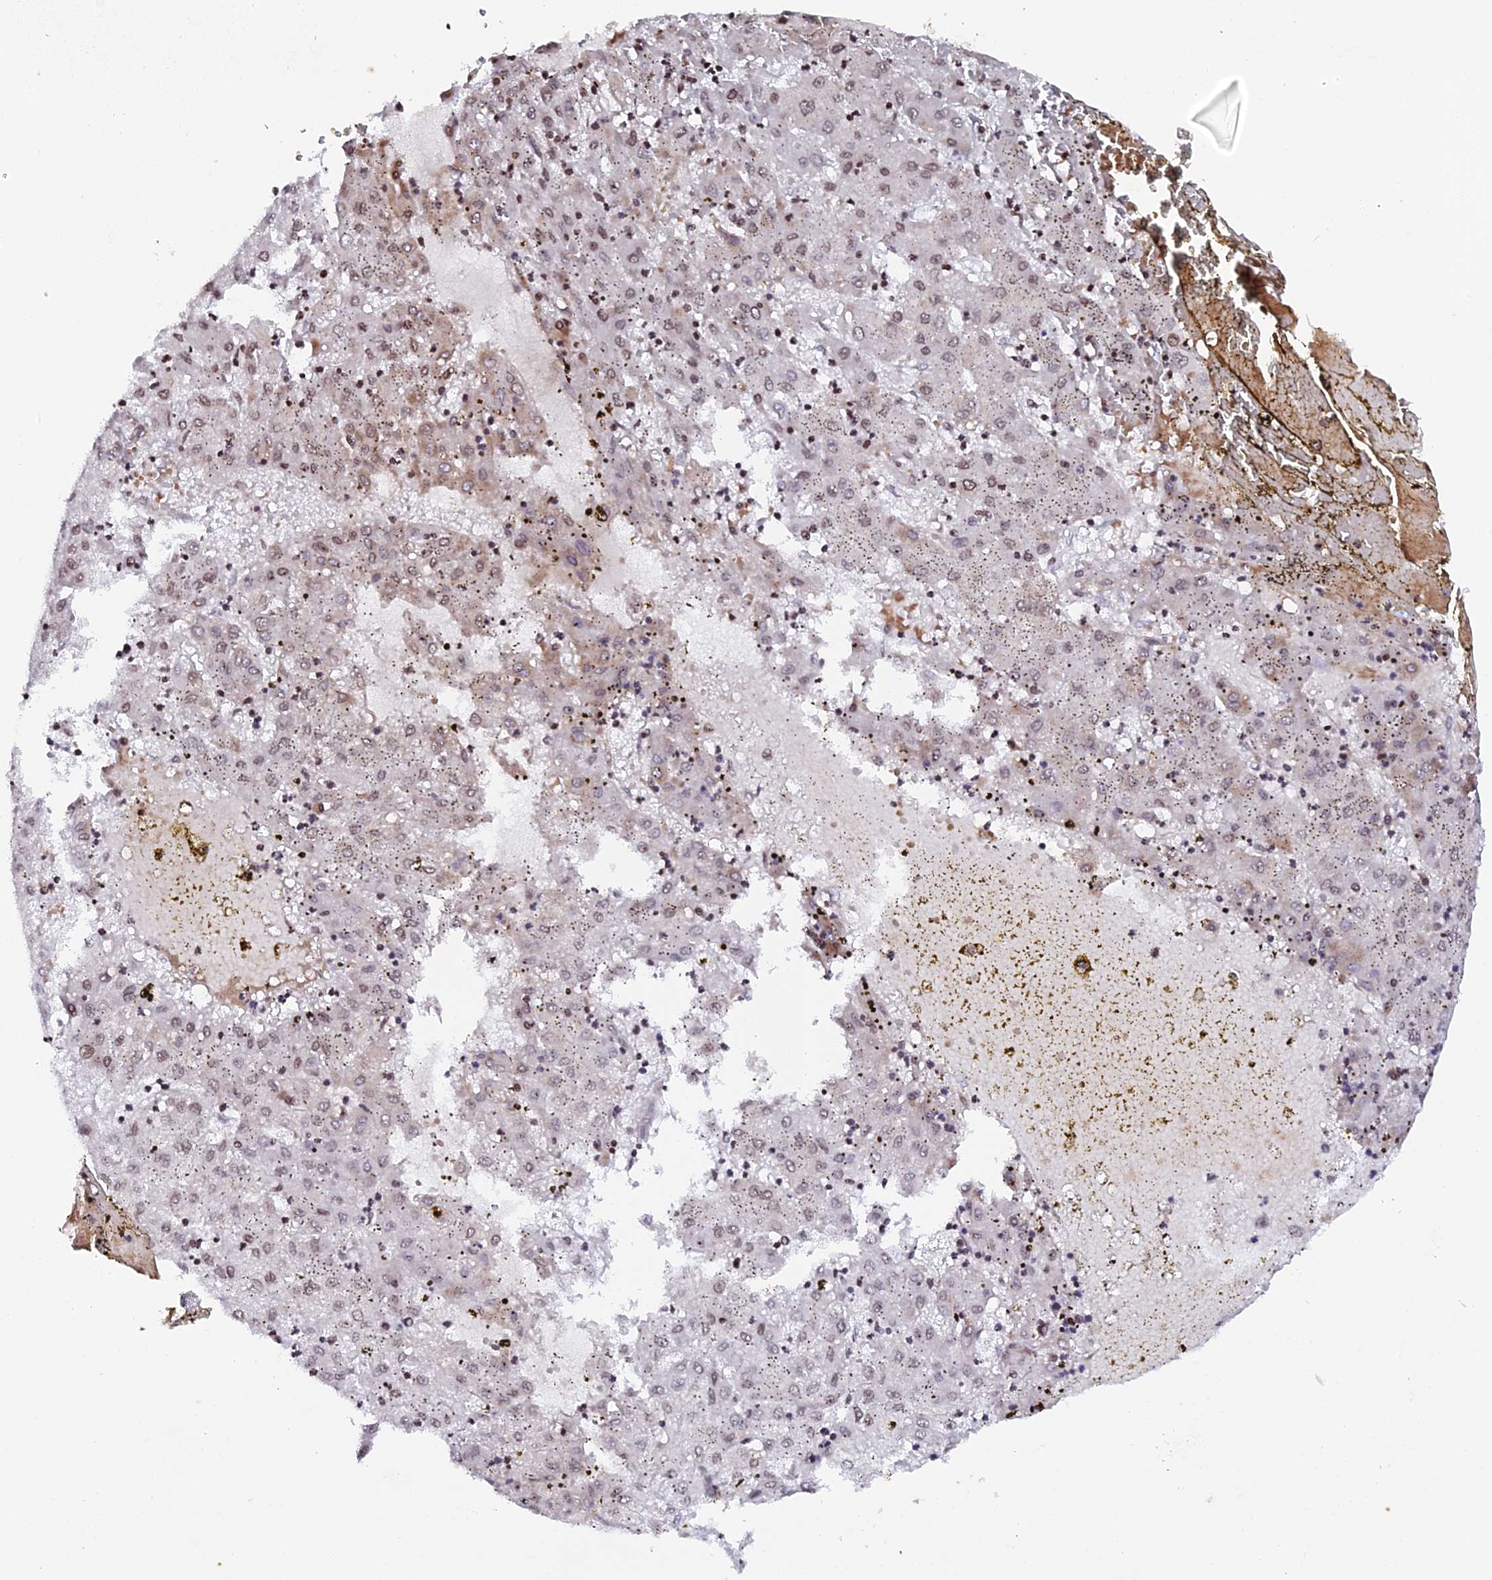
{"staining": {"intensity": "moderate", "quantity": "25%-75%", "location": "nuclear"}, "tissue": "liver cancer", "cell_type": "Tumor cells", "image_type": "cancer", "snomed": [{"axis": "morphology", "description": "Carcinoma, Hepatocellular, NOS"}, {"axis": "topography", "description": "Liver"}], "caption": "Protein staining shows moderate nuclear staining in about 25%-75% of tumor cells in liver hepatocellular carcinoma. The staining was performed using DAB (3,3'-diaminobenzidine), with brown indicating positive protein expression. Nuclei are stained blue with hematoxylin.", "gene": "MYNN", "patient": {"sex": "male", "age": 72}}